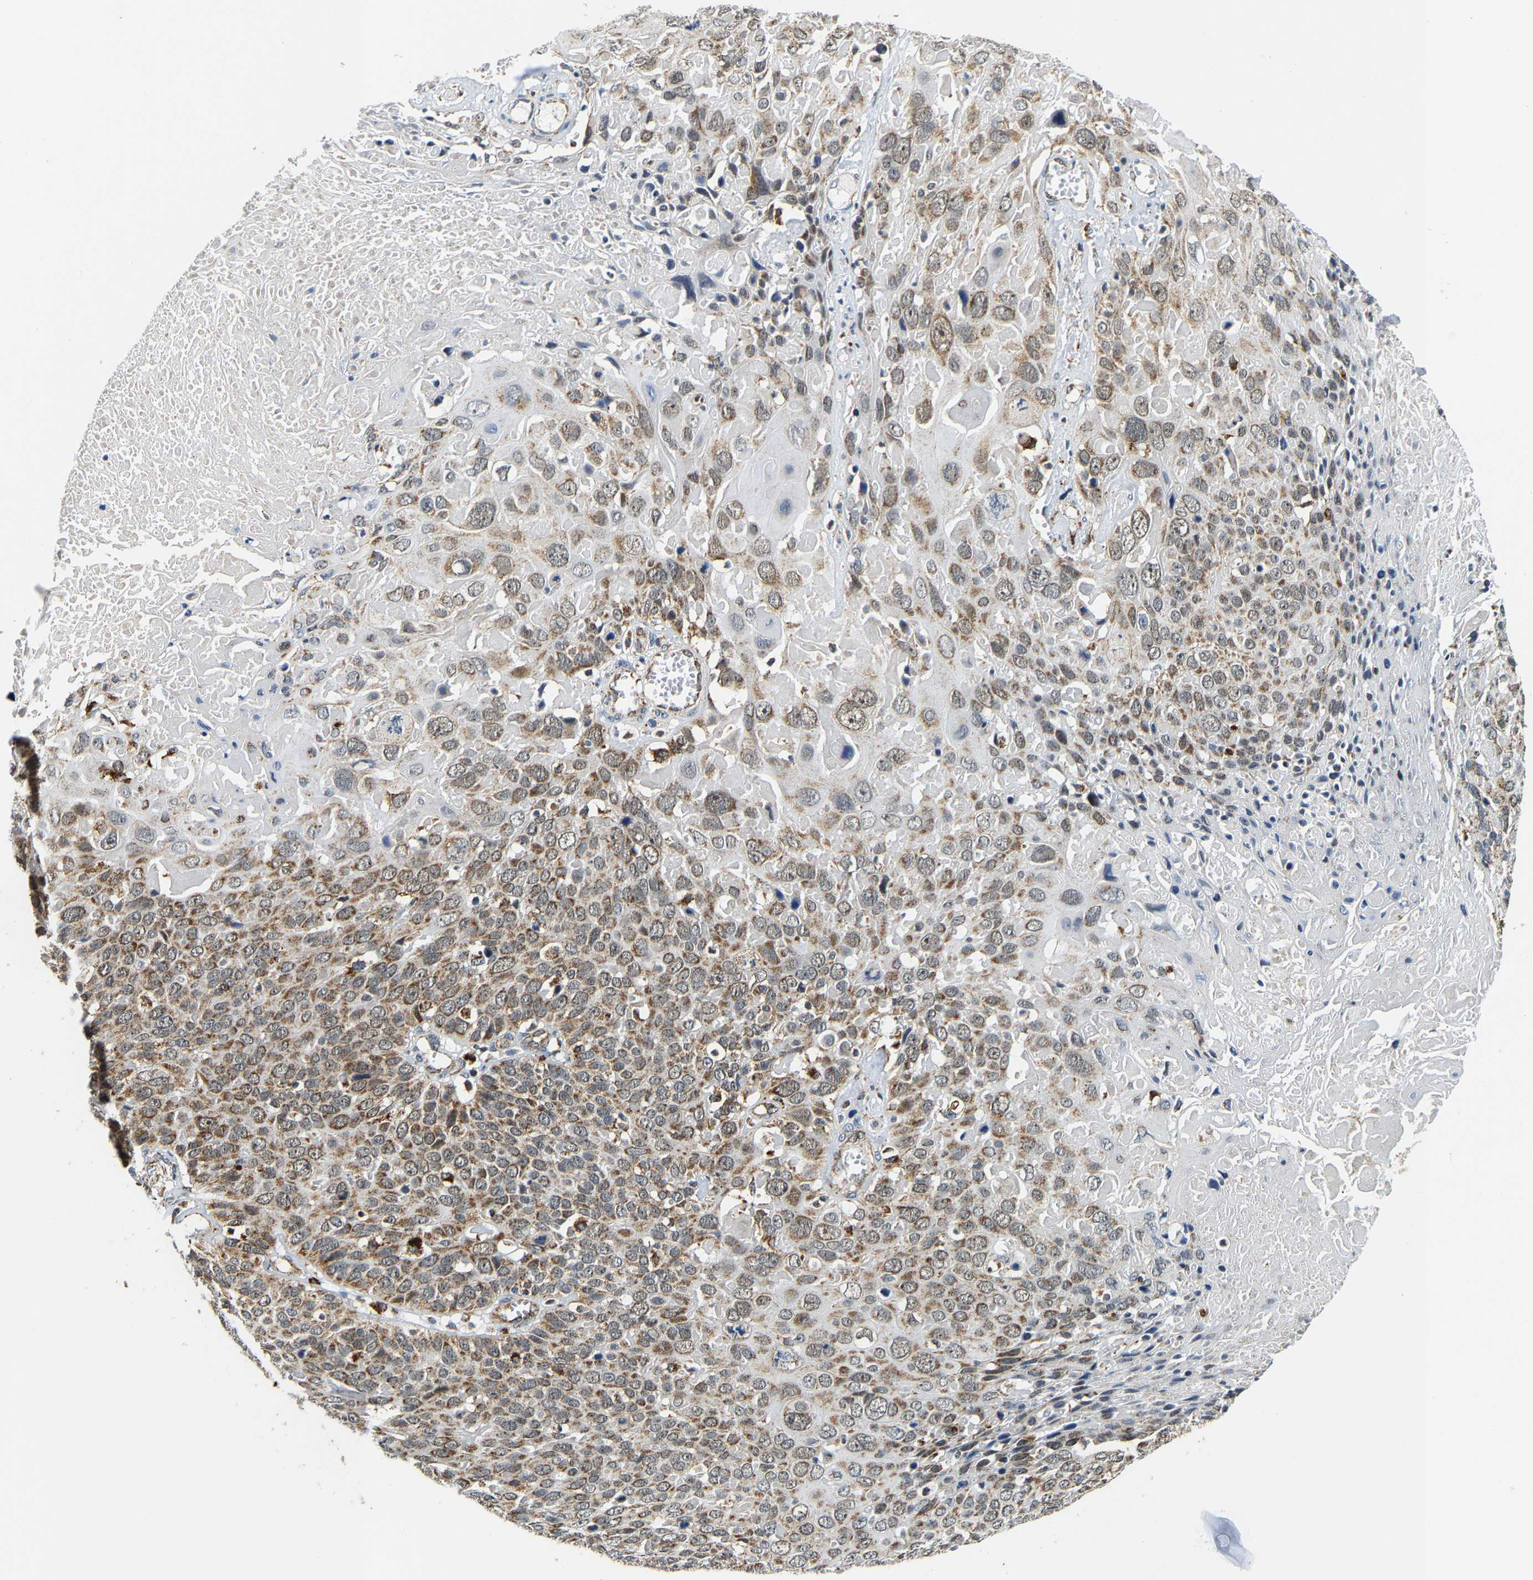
{"staining": {"intensity": "moderate", "quantity": ">75%", "location": "cytoplasmic/membranous"}, "tissue": "cervical cancer", "cell_type": "Tumor cells", "image_type": "cancer", "snomed": [{"axis": "morphology", "description": "Squamous cell carcinoma, NOS"}, {"axis": "topography", "description": "Cervix"}], "caption": "Immunohistochemistry (DAB (3,3'-diaminobenzidine)) staining of squamous cell carcinoma (cervical) reveals moderate cytoplasmic/membranous protein positivity in about >75% of tumor cells. (brown staining indicates protein expression, while blue staining denotes nuclei).", "gene": "GIMAP7", "patient": {"sex": "female", "age": 74}}